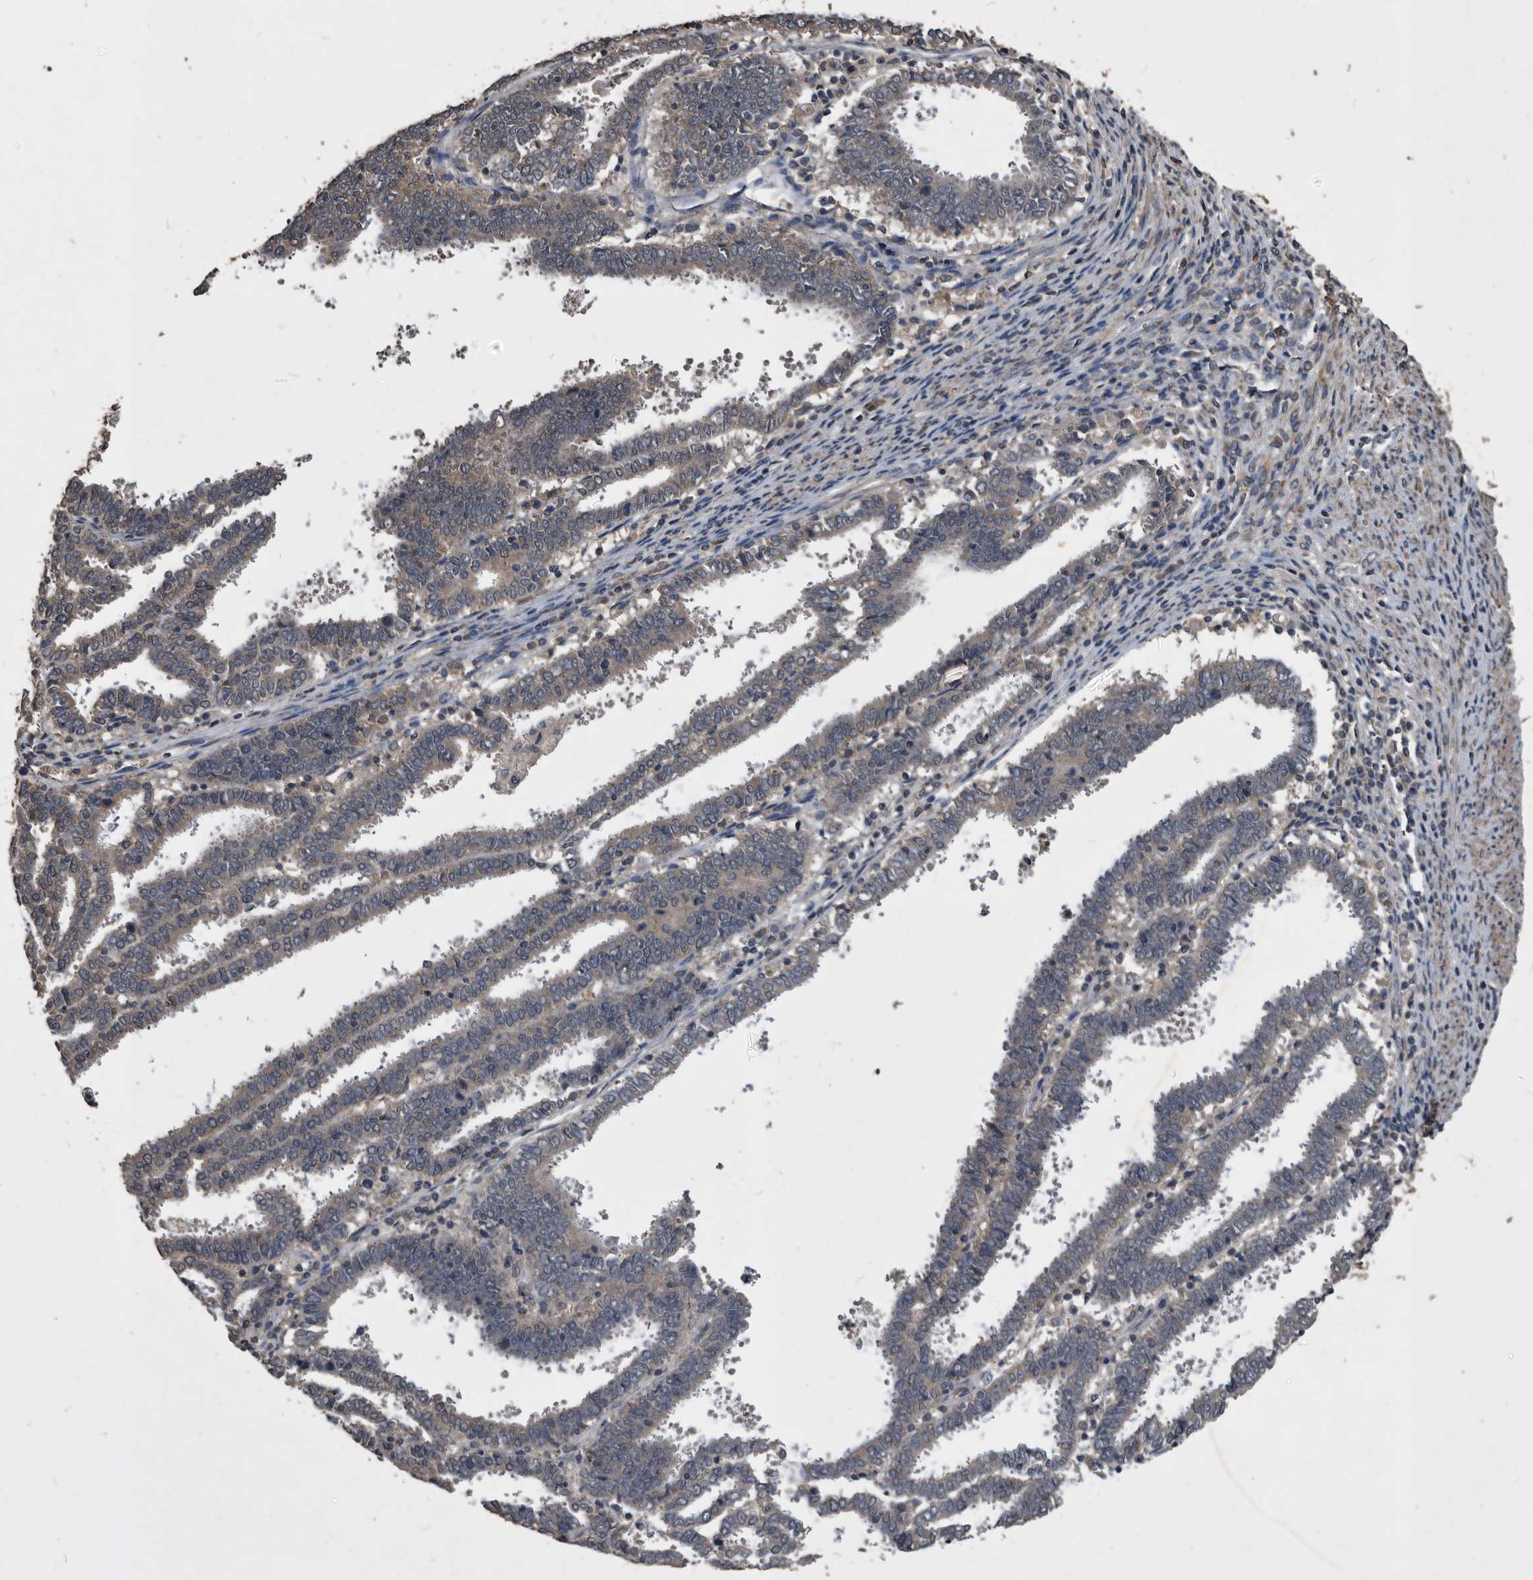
{"staining": {"intensity": "weak", "quantity": "25%-75%", "location": "cytoplasmic/membranous"}, "tissue": "endometrial cancer", "cell_type": "Tumor cells", "image_type": "cancer", "snomed": [{"axis": "morphology", "description": "Adenocarcinoma, NOS"}, {"axis": "topography", "description": "Uterus"}], "caption": "Endometrial adenocarcinoma stained for a protein exhibits weak cytoplasmic/membranous positivity in tumor cells. The staining was performed using DAB (3,3'-diaminobenzidine), with brown indicating positive protein expression. Nuclei are stained blue with hematoxylin.", "gene": "NRBP1", "patient": {"sex": "female", "age": 83}}